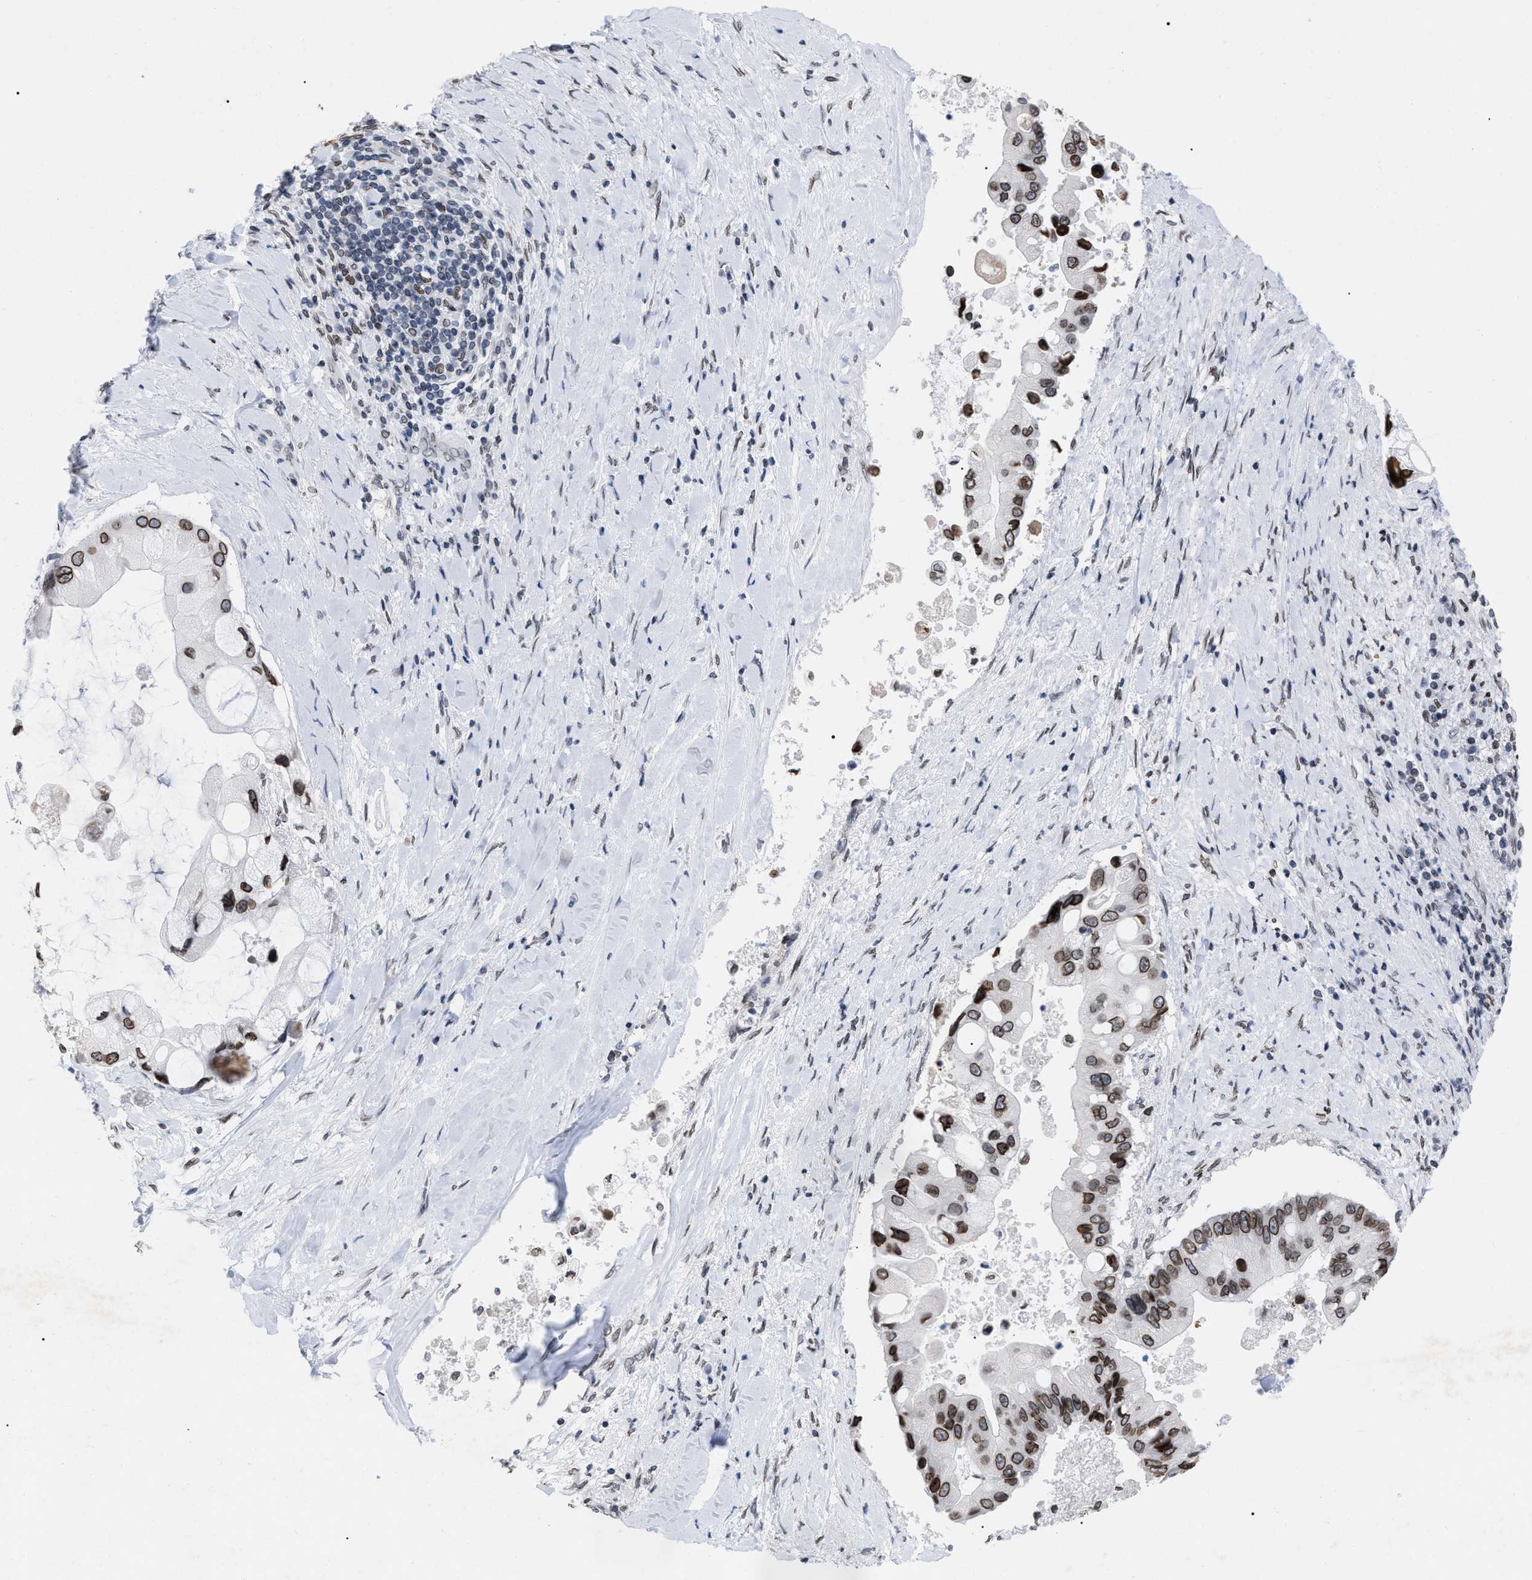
{"staining": {"intensity": "strong", "quantity": ">75%", "location": "cytoplasmic/membranous,nuclear"}, "tissue": "liver cancer", "cell_type": "Tumor cells", "image_type": "cancer", "snomed": [{"axis": "morphology", "description": "Cholangiocarcinoma"}, {"axis": "topography", "description": "Liver"}], "caption": "A high amount of strong cytoplasmic/membranous and nuclear staining is seen in approximately >75% of tumor cells in liver cholangiocarcinoma tissue. (IHC, brightfield microscopy, high magnification).", "gene": "TPR", "patient": {"sex": "male", "age": 50}}